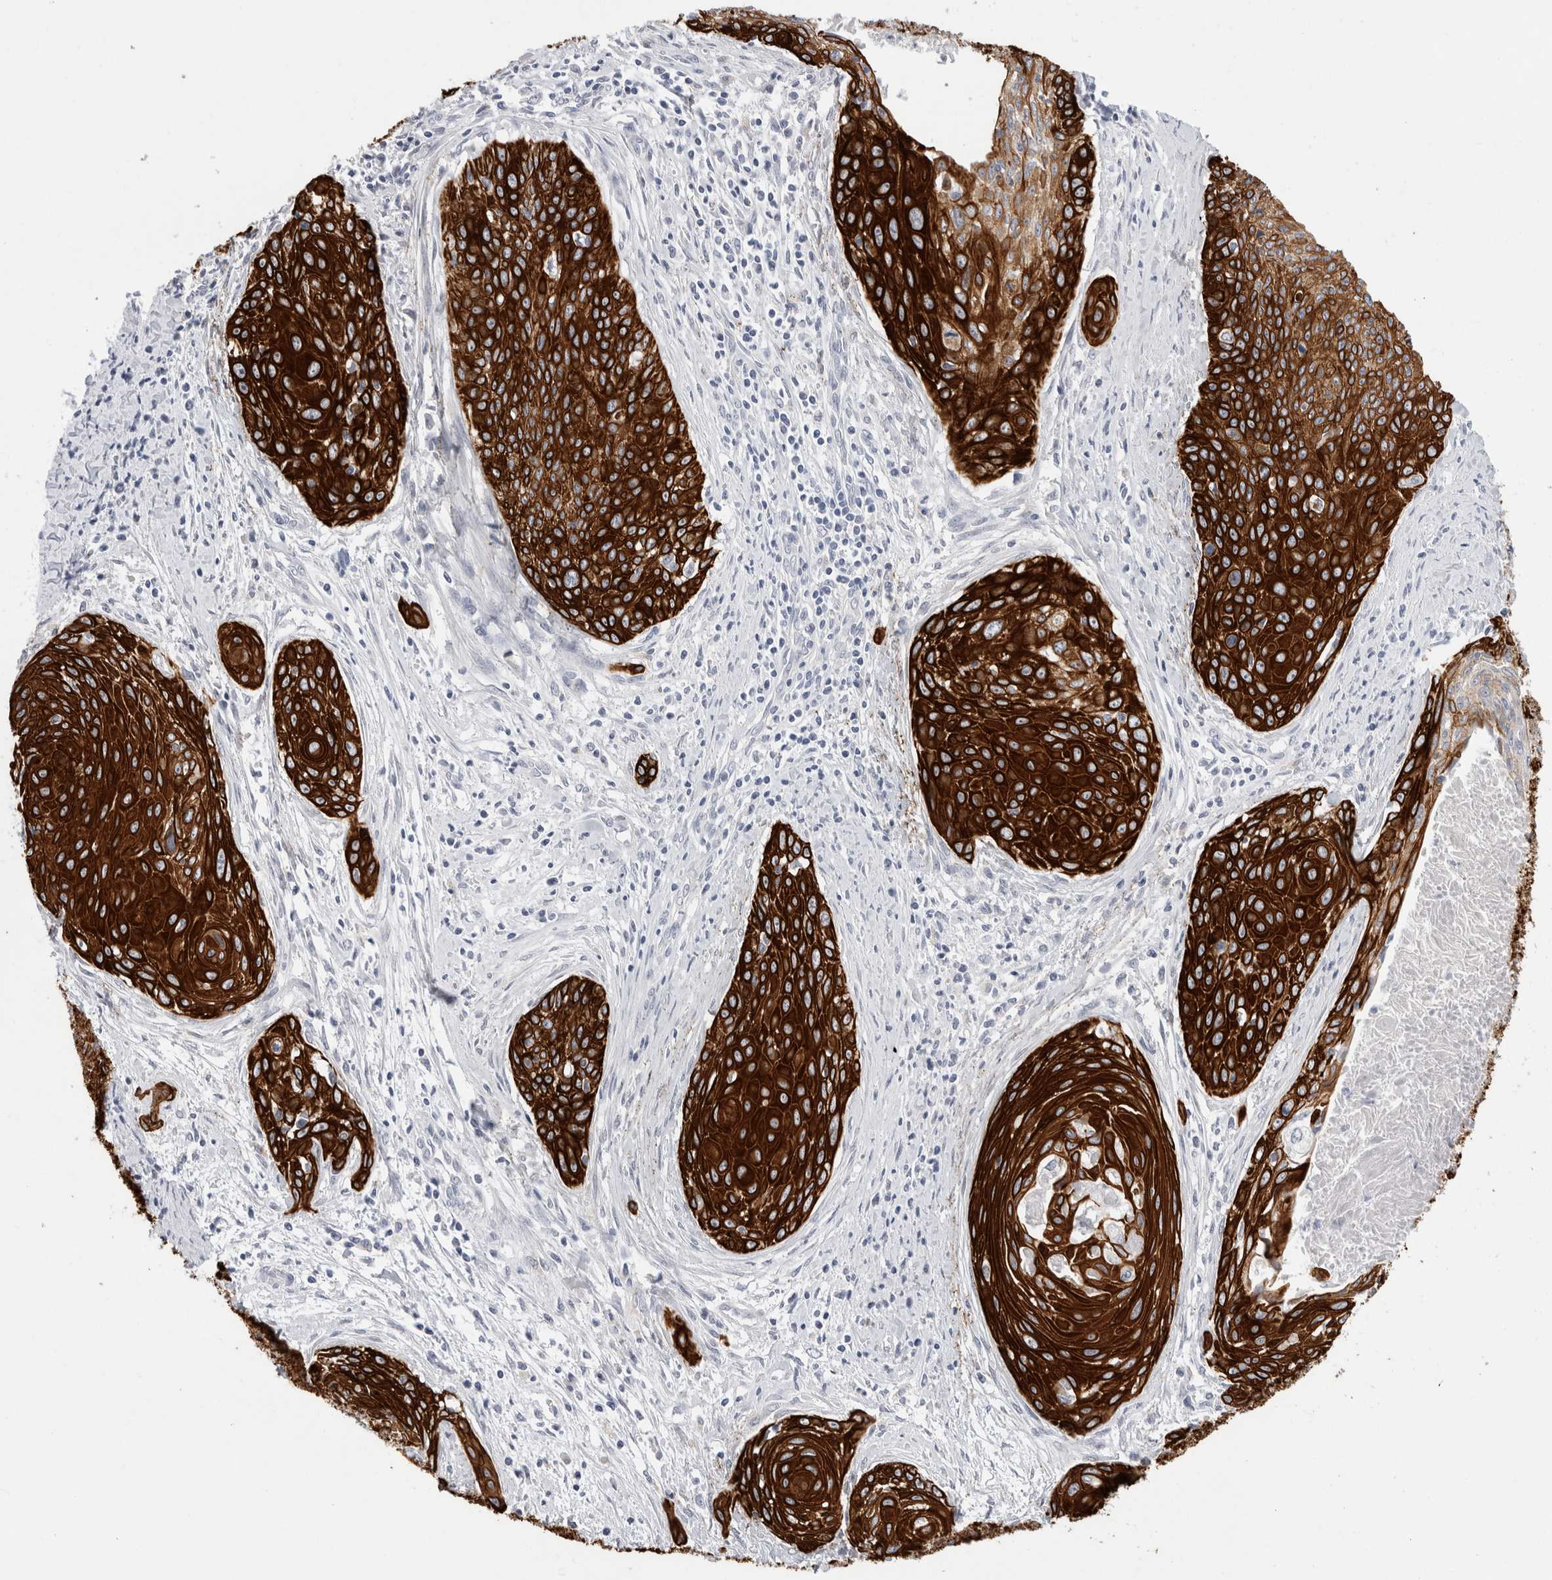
{"staining": {"intensity": "strong", "quantity": ">75%", "location": "cytoplasmic/membranous"}, "tissue": "cervical cancer", "cell_type": "Tumor cells", "image_type": "cancer", "snomed": [{"axis": "morphology", "description": "Squamous cell carcinoma, NOS"}, {"axis": "topography", "description": "Cervix"}], "caption": "A micrograph of human cervical cancer stained for a protein displays strong cytoplasmic/membranous brown staining in tumor cells.", "gene": "GAA", "patient": {"sex": "female", "age": 55}}